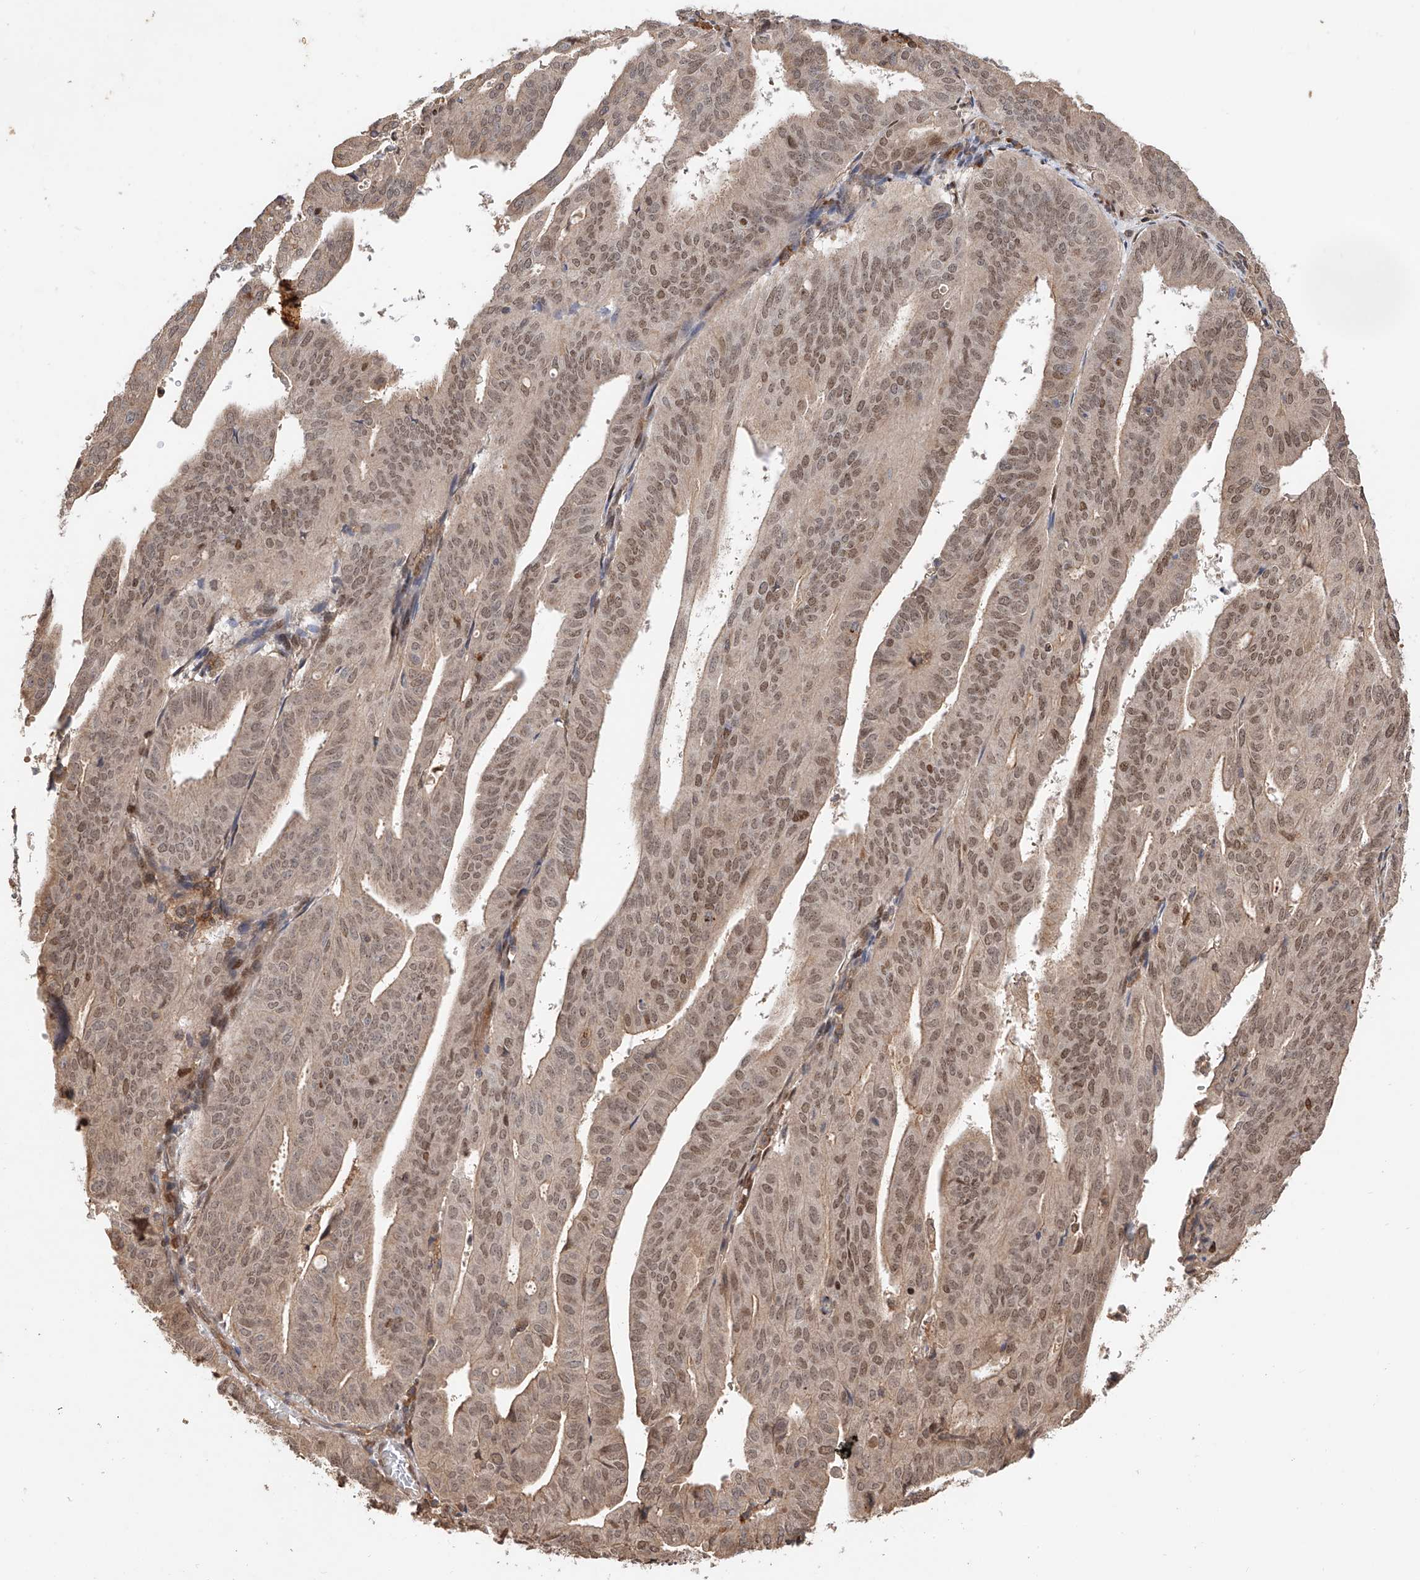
{"staining": {"intensity": "moderate", "quantity": ">75%", "location": "nuclear"}, "tissue": "endometrial cancer", "cell_type": "Tumor cells", "image_type": "cancer", "snomed": [{"axis": "morphology", "description": "Adenocarcinoma, NOS"}, {"axis": "topography", "description": "Uterus"}], "caption": "Endometrial cancer stained for a protein displays moderate nuclear positivity in tumor cells.", "gene": "RILPL2", "patient": {"sex": "female", "age": 77}}